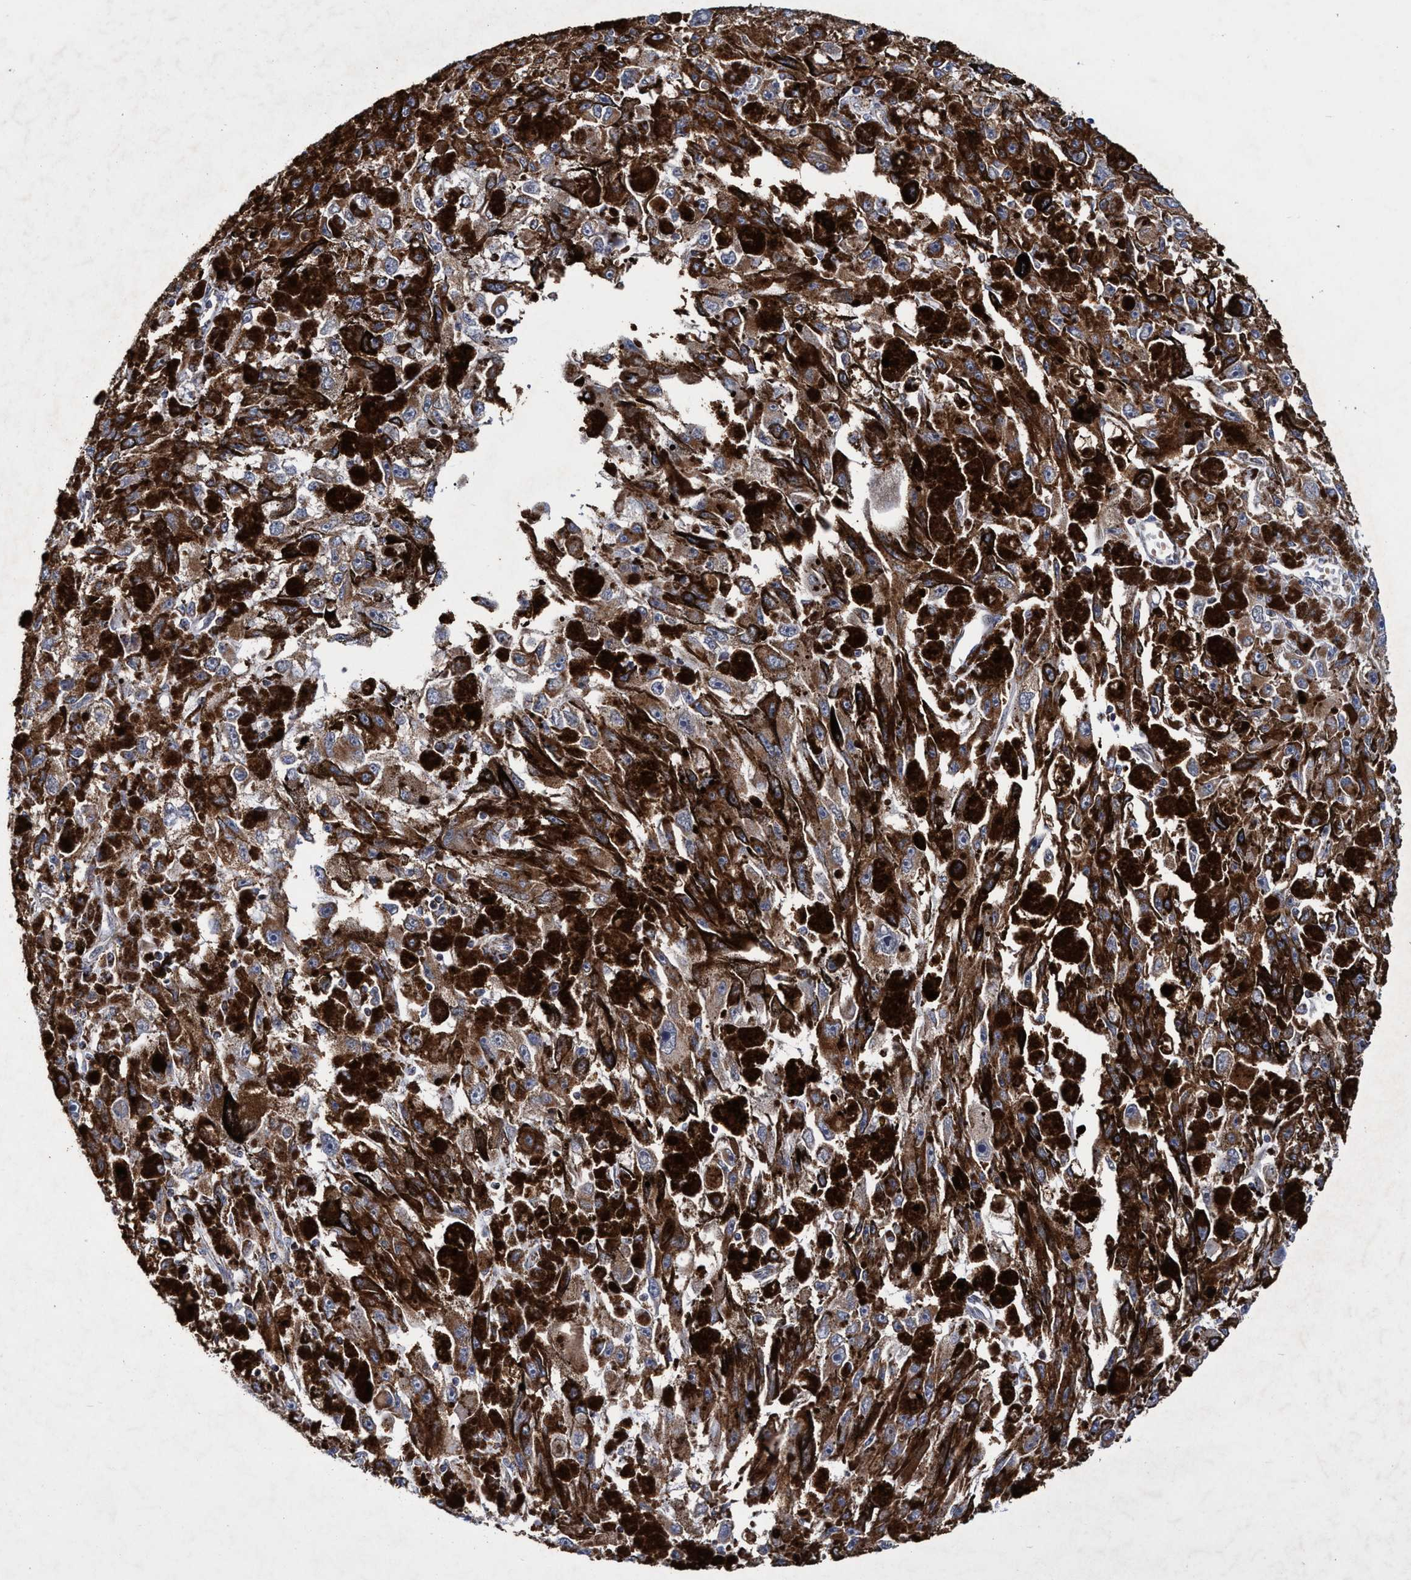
{"staining": {"intensity": "weak", "quantity": ">75%", "location": "cytoplasmic/membranous"}, "tissue": "melanoma", "cell_type": "Tumor cells", "image_type": "cancer", "snomed": [{"axis": "morphology", "description": "Malignant melanoma, NOS"}, {"axis": "topography", "description": "Skin"}], "caption": "Malignant melanoma was stained to show a protein in brown. There is low levels of weak cytoplasmic/membranous expression in about >75% of tumor cells. (brown staining indicates protein expression, while blue staining denotes nuclei).", "gene": "POLR1F", "patient": {"sex": "female", "age": 104}}